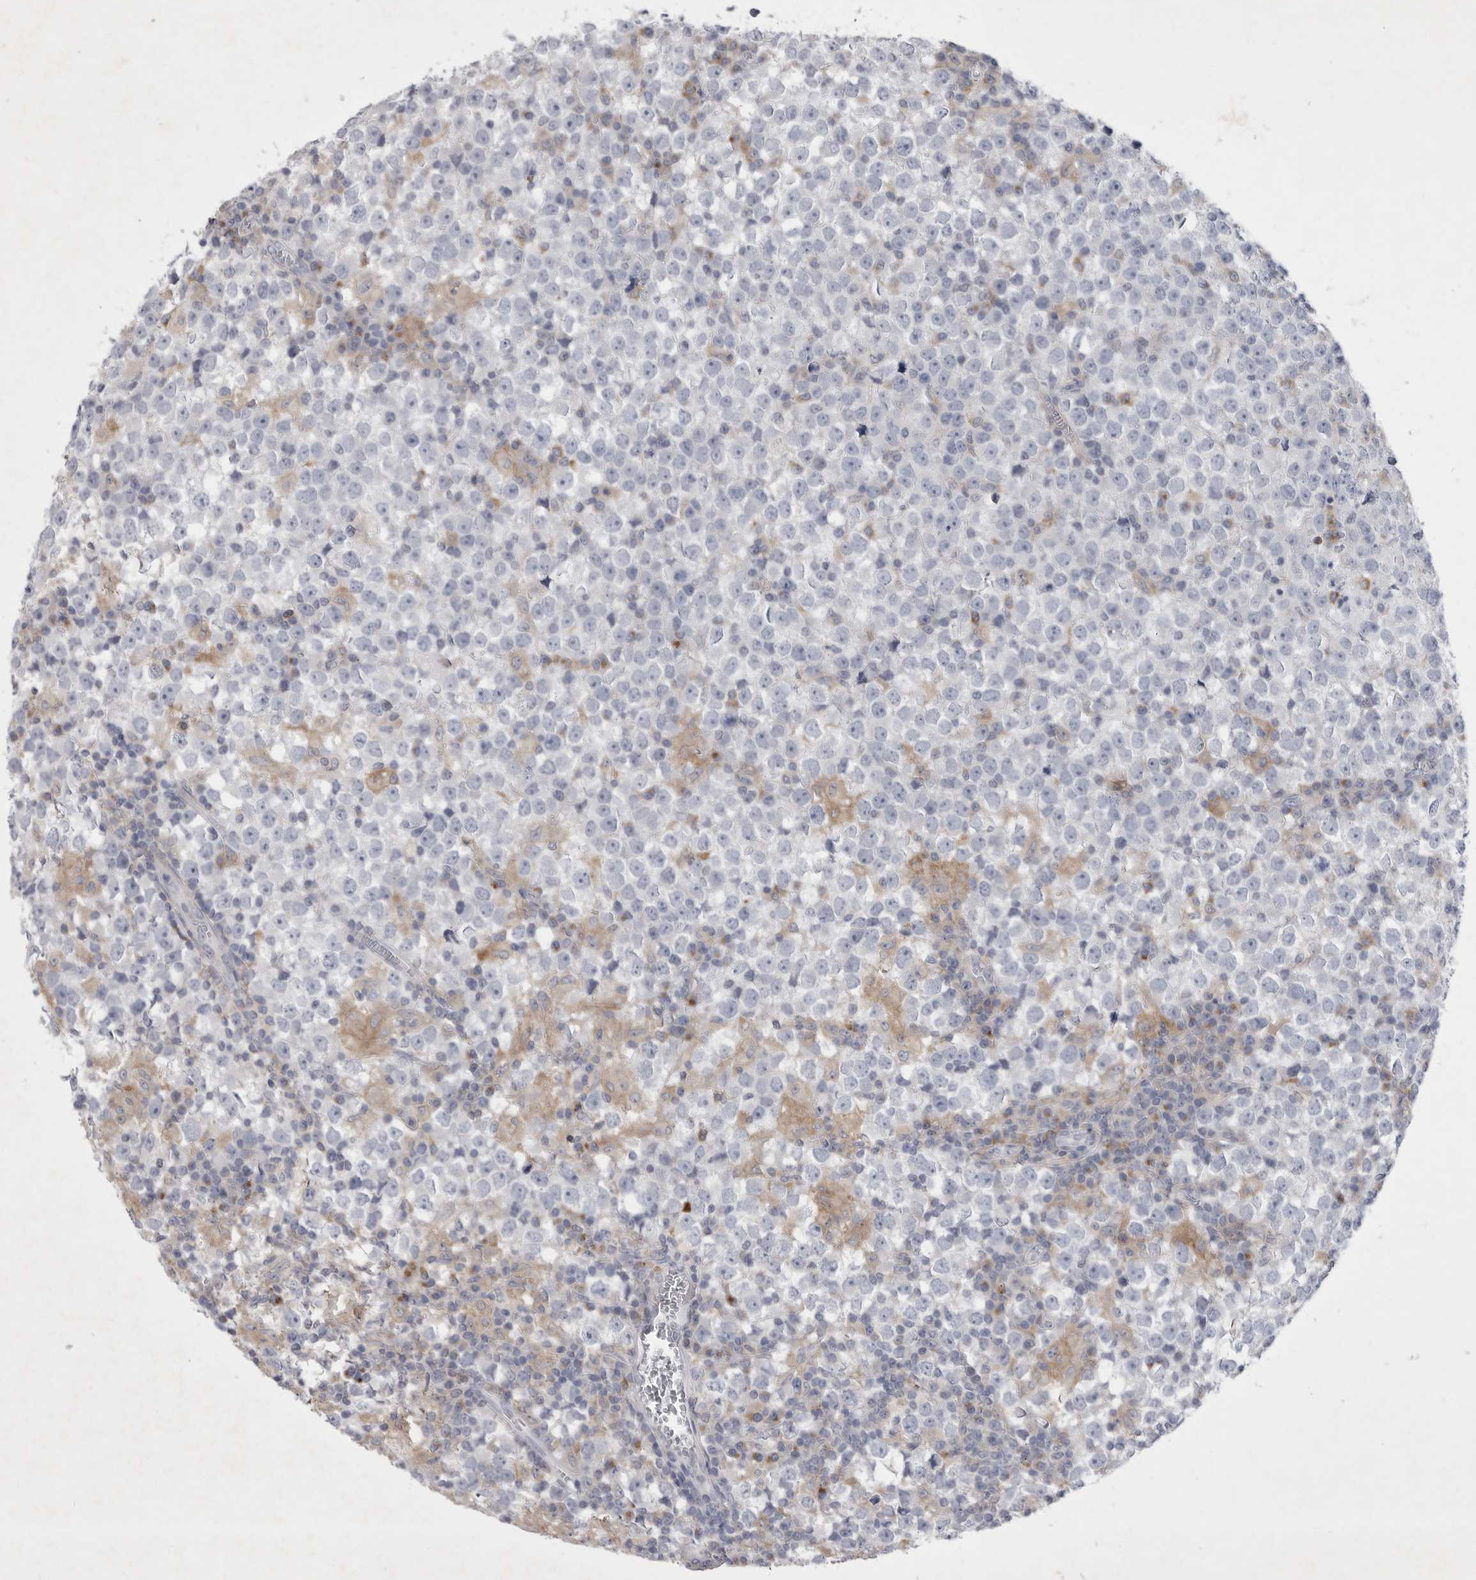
{"staining": {"intensity": "negative", "quantity": "none", "location": "none"}, "tissue": "testis cancer", "cell_type": "Tumor cells", "image_type": "cancer", "snomed": [{"axis": "morphology", "description": "Seminoma, NOS"}, {"axis": "topography", "description": "Testis"}], "caption": "High power microscopy photomicrograph of an immunohistochemistry (IHC) micrograph of testis cancer (seminoma), revealing no significant staining in tumor cells.", "gene": "SIGLEC10", "patient": {"sex": "male", "age": 65}}